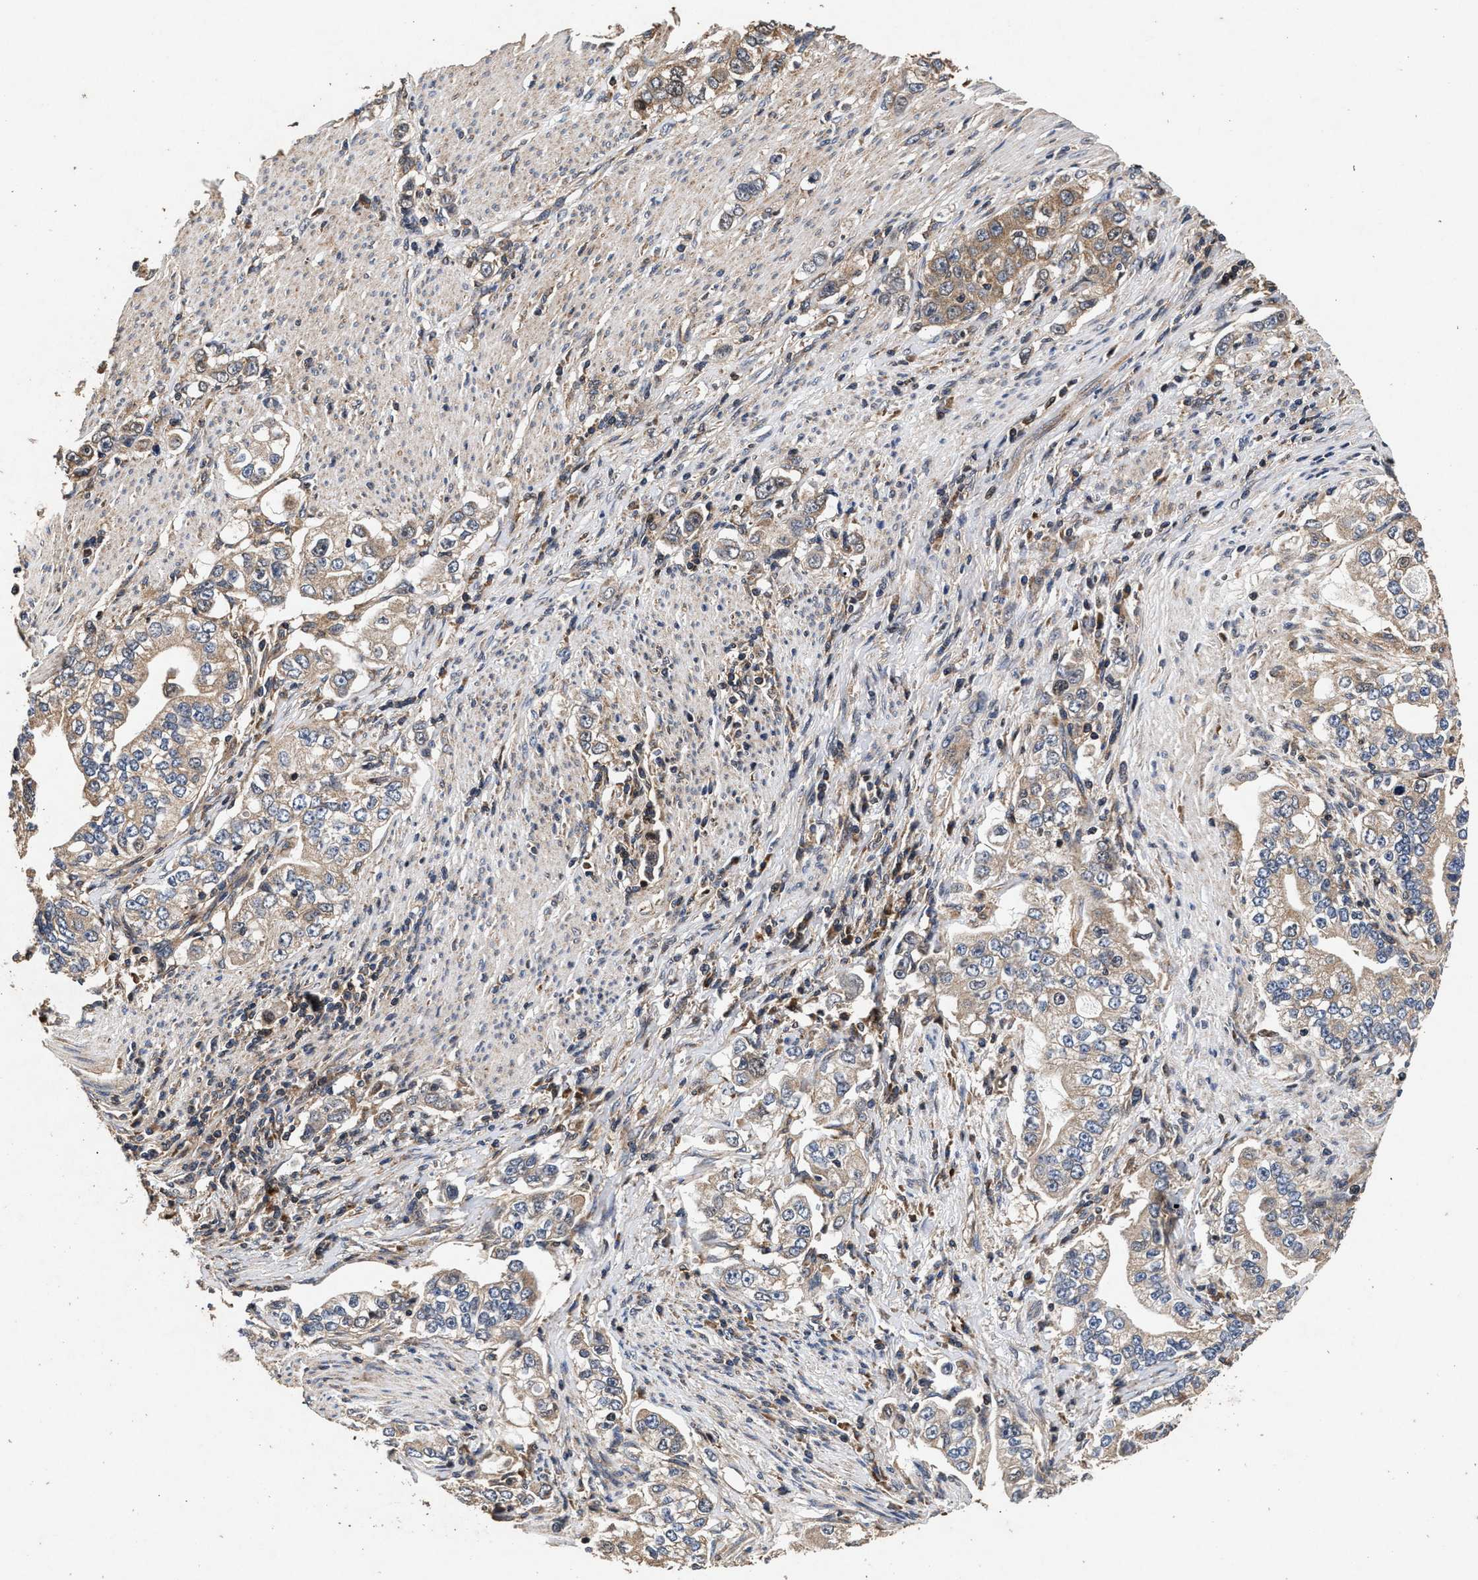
{"staining": {"intensity": "weak", "quantity": ">75%", "location": "cytoplasmic/membranous"}, "tissue": "stomach cancer", "cell_type": "Tumor cells", "image_type": "cancer", "snomed": [{"axis": "morphology", "description": "Adenocarcinoma, NOS"}, {"axis": "topography", "description": "Stomach, lower"}], "caption": "Weak cytoplasmic/membranous staining is present in approximately >75% of tumor cells in adenocarcinoma (stomach).", "gene": "NFKB2", "patient": {"sex": "female", "age": 72}}